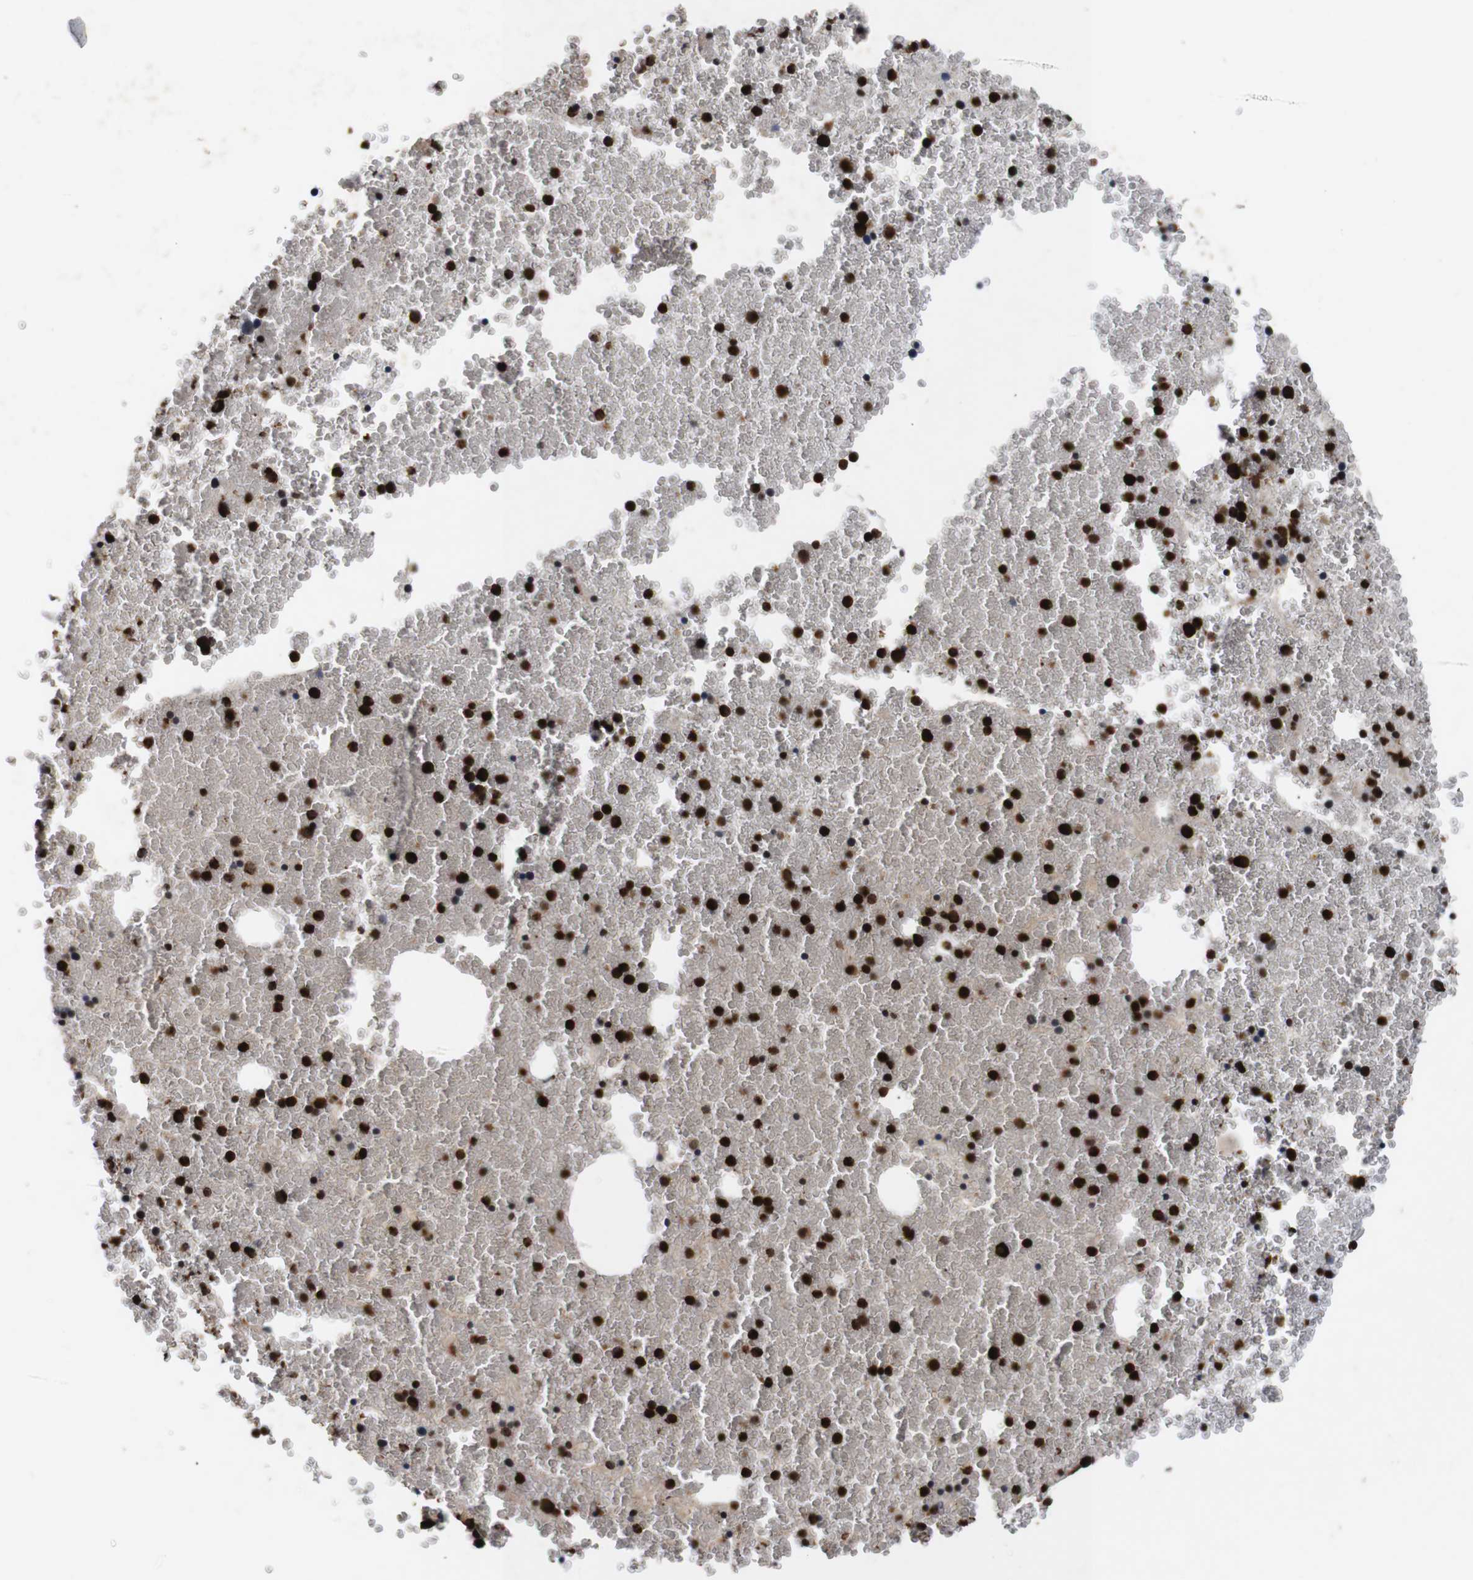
{"staining": {"intensity": "strong", "quantity": ">75%", "location": "nuclear"}, "tissue": "bone marrow", "cell_type": "Hematopoietic cells", "image_type": "normal", "snomed": [{"axis": "morphology", "description": "Normal tissue, NOS"}, {"axis": "morphology", "description": "Inflammation, NOS"}, {"axis": "topography", "description": "Bone marrow"}], "caption": "An immunohistochemistry image of benign tissue is shown. Protein staining in brown labels strong nuclear positivity in bone marrow within hematopoietic cells. The staining was performed using DAB (3,3'-diaminobenzidine) to visualize the protein expression in brown, while the nuclei were stained in blue with hematoxylin (Magnification: 20x).", "gene": "KIF23", "patient": {"sex": "male", "age": 47}}